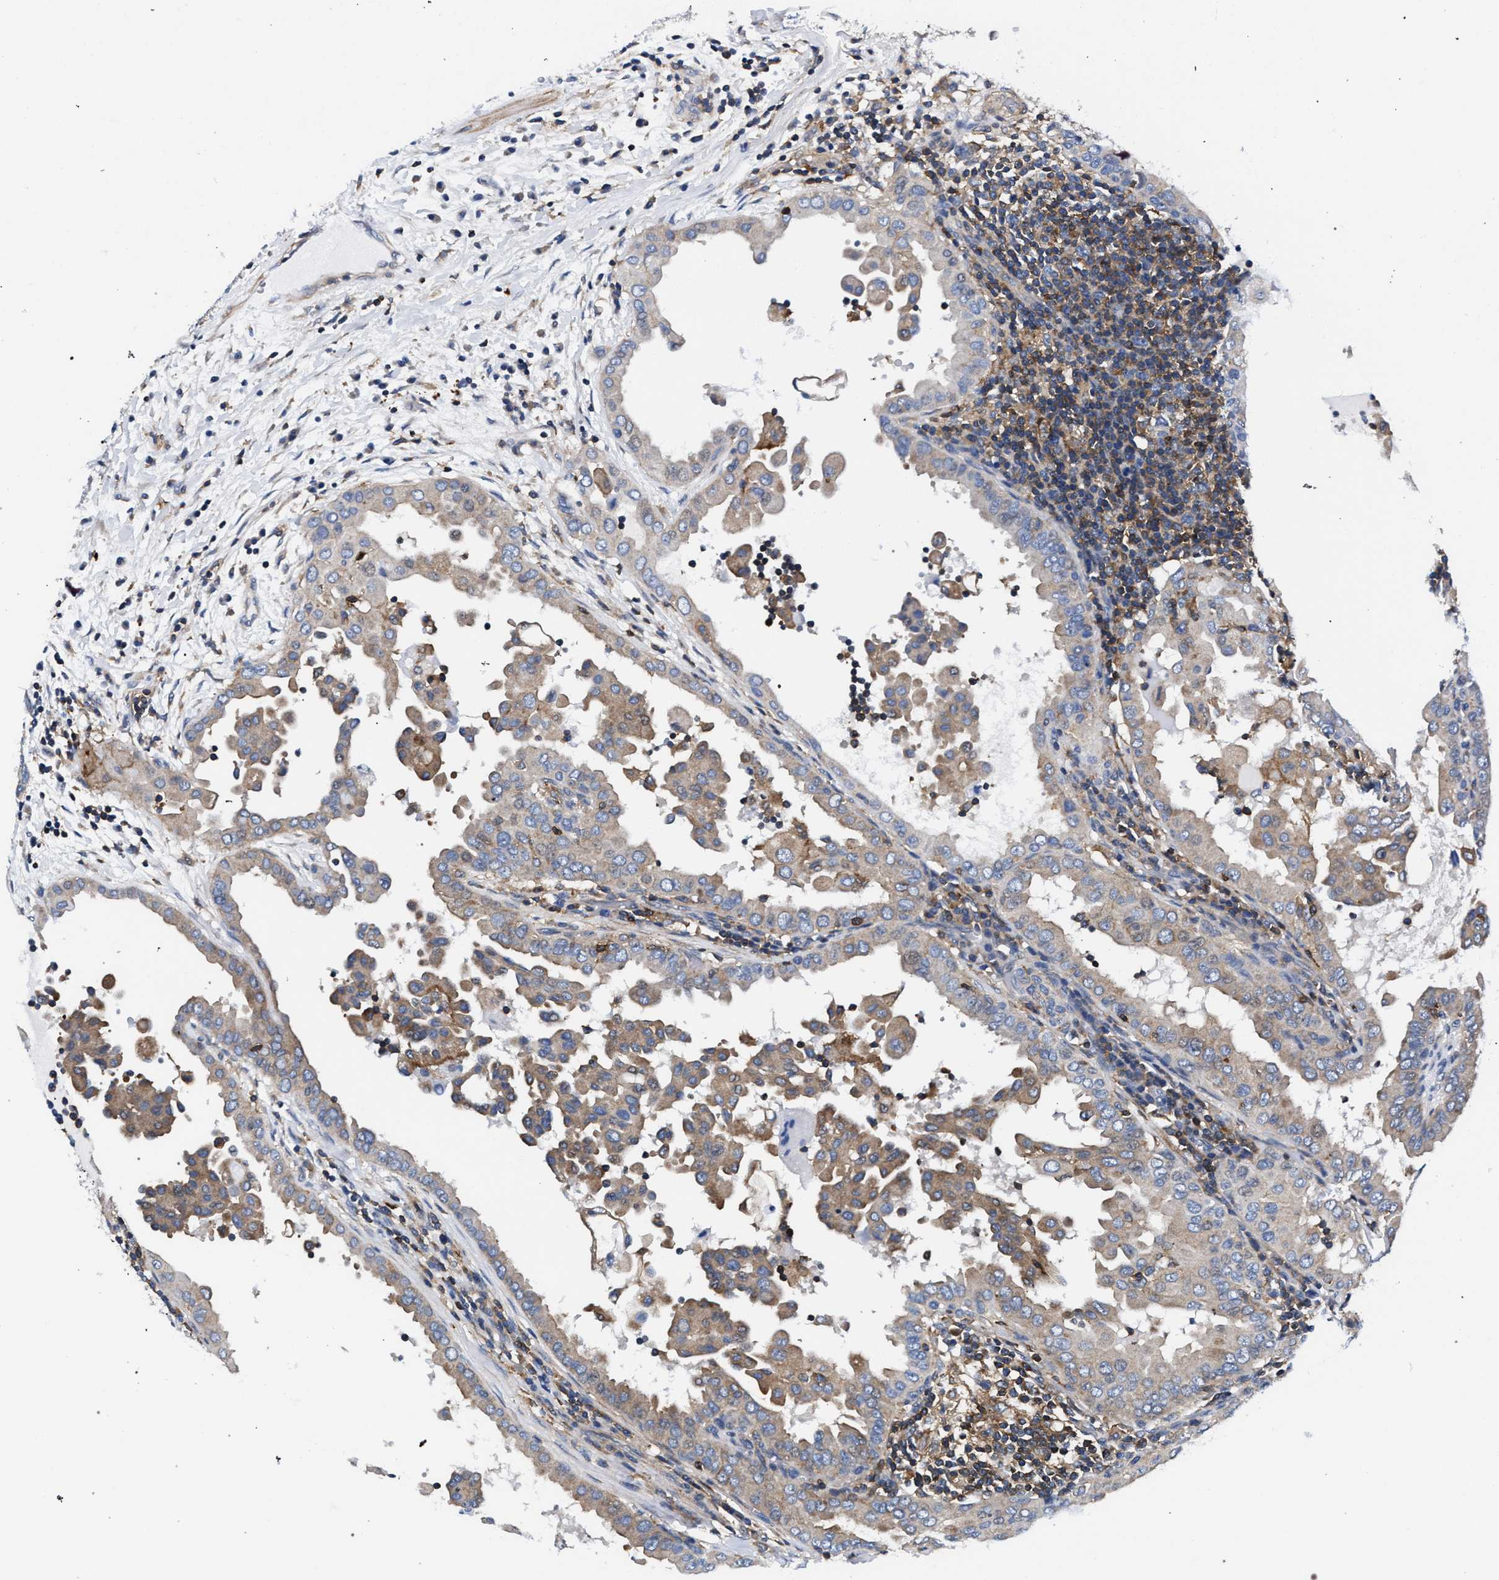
{"staining": {"intensity": "weak", "quantity": "25%-75%", "location": "cytoplasmic/membranous"}, "tissue": "thyroid cancer", "cell_type": "Tumor cells", "image_type": "cancer", "snomed": [{"axis": "morphology", "description": "Papillary adenocarcinoma, NOS"}, {"axis": "topography", "description": "Thyroid gland"}], "caption": "Immunohistochemistry (DAB (3,3'-diaminobenzidine)) staining of thyroid cancer (papillary adenocarcinoma) demonstrates weak cytoplasmic/membranous protein staining in approximately 25%-75% of tumor cells. (brown staining indicates protein expression, while blue staining denotes nuclei).", "gene": "LASP1", "patient": {"sex": "male", "age": 33}}